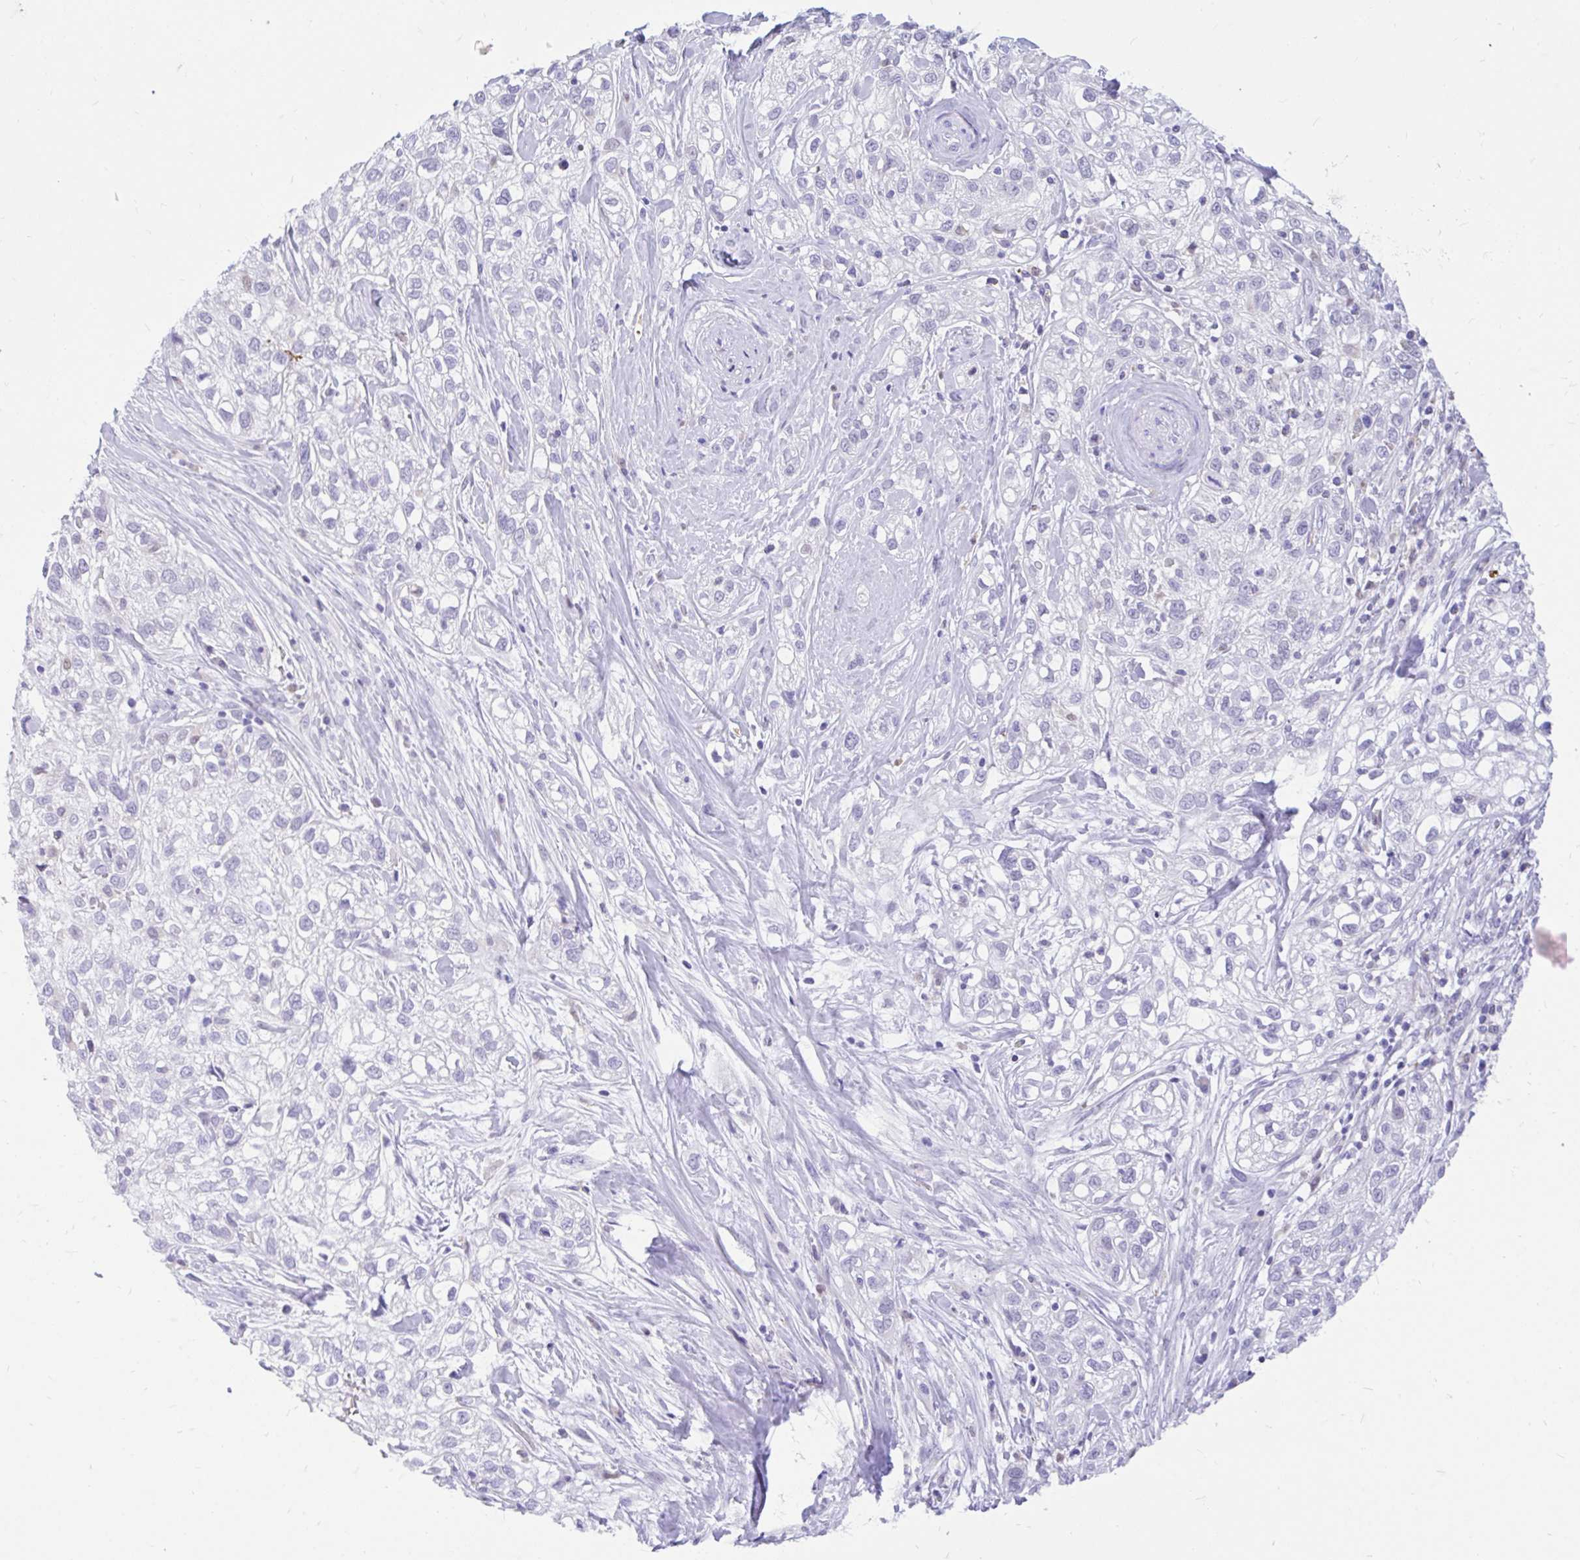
{"staining": {"intensity": "negative", "quantity": "none", "location": "none"}, "tissue": "skin cancer", "cell_type": "Tumor cells", "image_type": "cancer", "snomed": [{"axis": "morphology", "description": "Squamous cell carcinoma, NOS"}, {"axis": "topography", "description": "Skin"}], "caption": "Tumor cells are negative for brown protein staining in skin cancer.", "gene": "GLB1L2", "patient": {"sex": "male", "age": 82}}